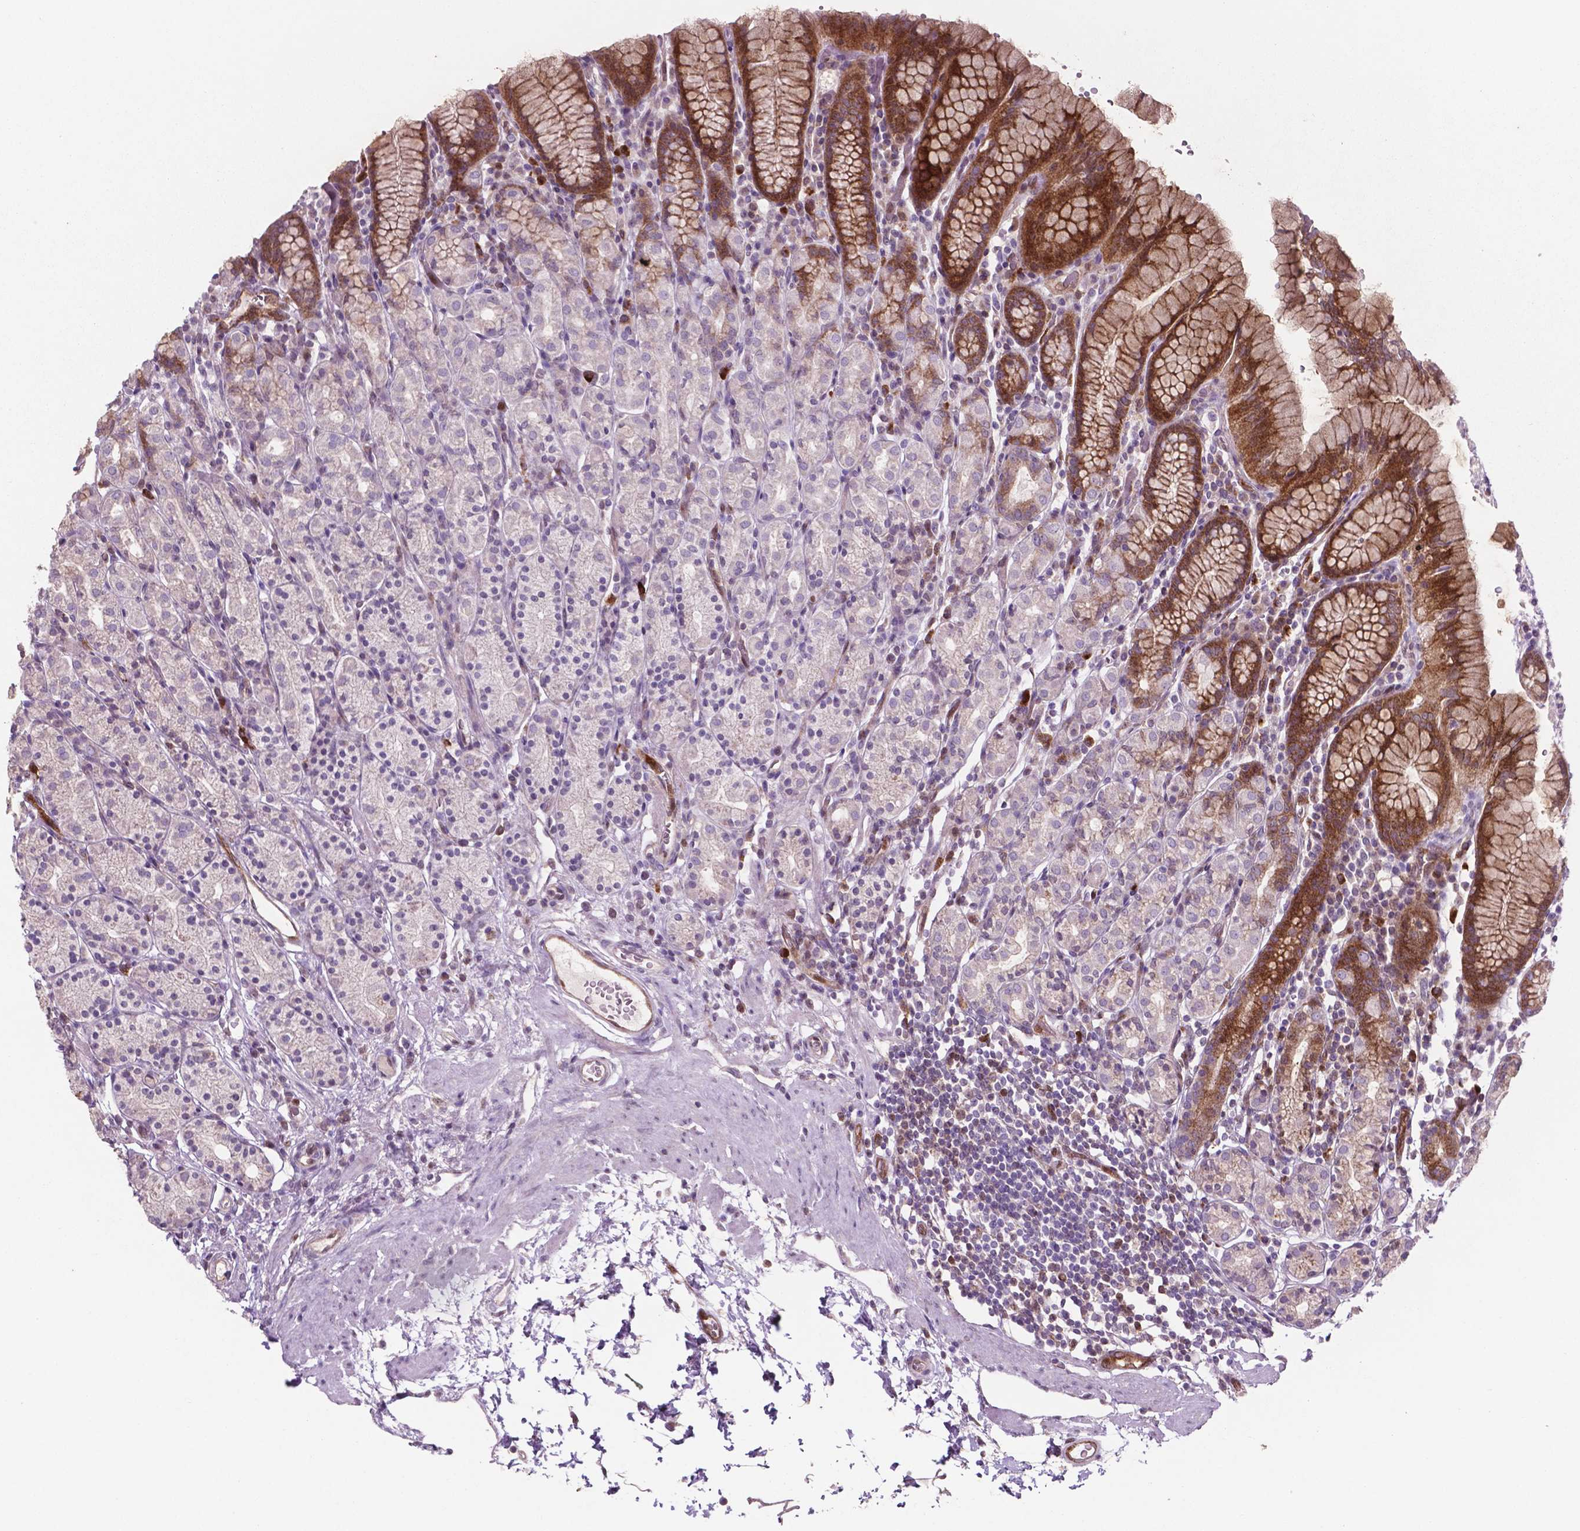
{"staining": {"intensity": "strong", "quantity": "25%-75%", "location": "cytoplasmic/membranous"}, "tissue": "stomach", "cell_type": "Glandular cells", "image_type": "normal", "snomed": [{"axis": "morphology", "description": "Normal tissue, NOS"}, {"axis": "topography", "description": "Stomach, upper"}, {"axis": "topography", "description": "Stomach"}], "caption": "Protein expression analysis of normal human stomach reveals strong cytoplasmic/membranous expression in approximately 25%-75% of glandular cells.", "gene": "LDHA", "patient": {"sex": "male", "age": 62}}